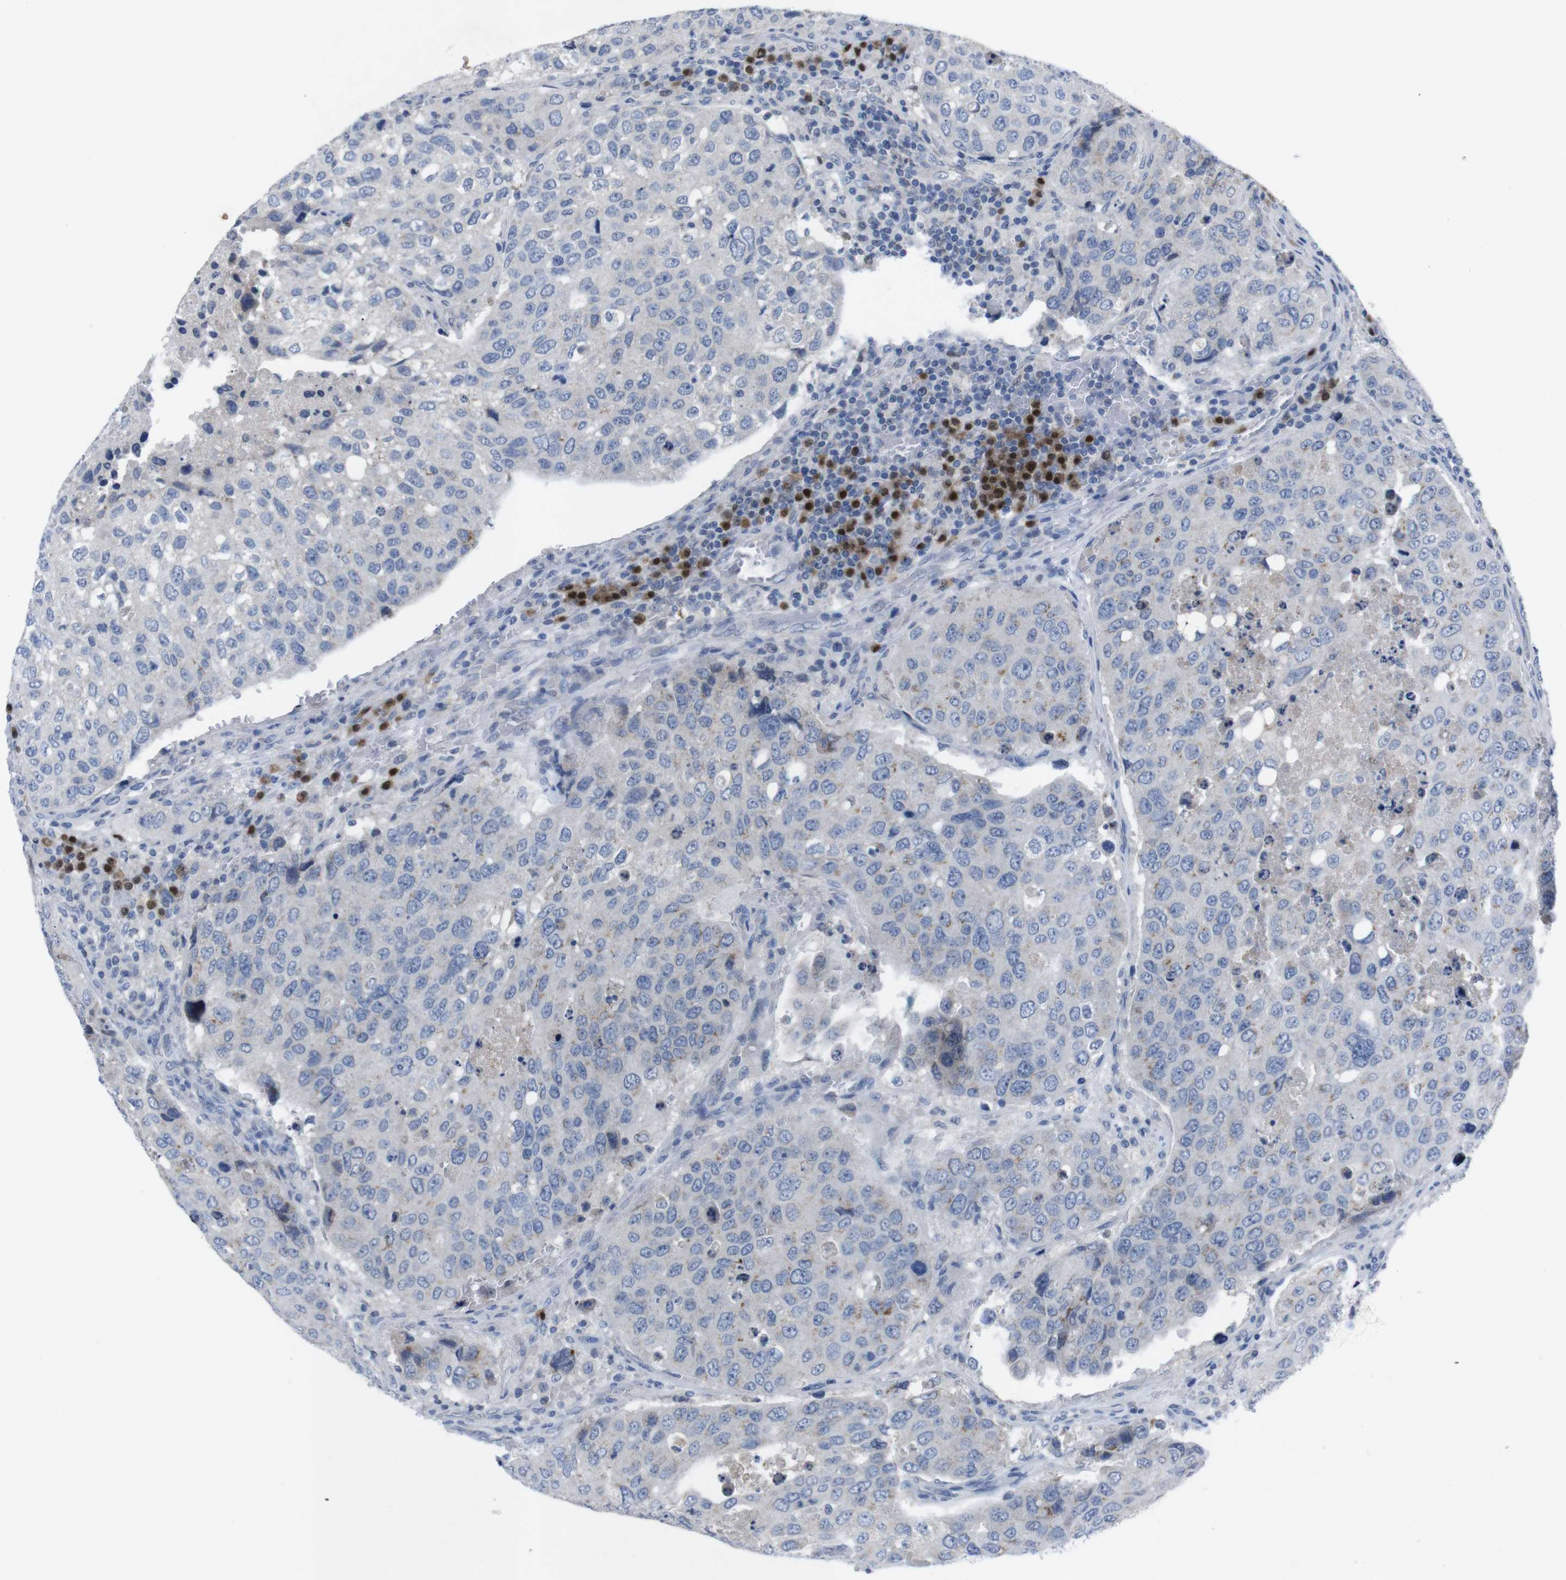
{"staining": {"intensity": "weak", "quantity": "<25%", "location": "cytoplasmic/membranous"}, "tissue": "urothelial cancer", "cell_type": "Tumor cells", "image_type": "cancer", "snomed": [{"axis": "morphology", "description": "Urothelial carcinoma, High grade"}, {"axis": "topography", "description": "Lymph node"}, {"axis": "topography", "description": "Urinary bladder"}], "caption": "Image shows no protein positivity in tumor cells of high-grade urothelial carcinoma tissue. (Brightfield microscopy of DAB (3,3'-diaminobenzidine) immunohistochemistry (IHC) at high magnification).", "gene": "IRF4", "patient": {"sex": "male", "age": 51}}